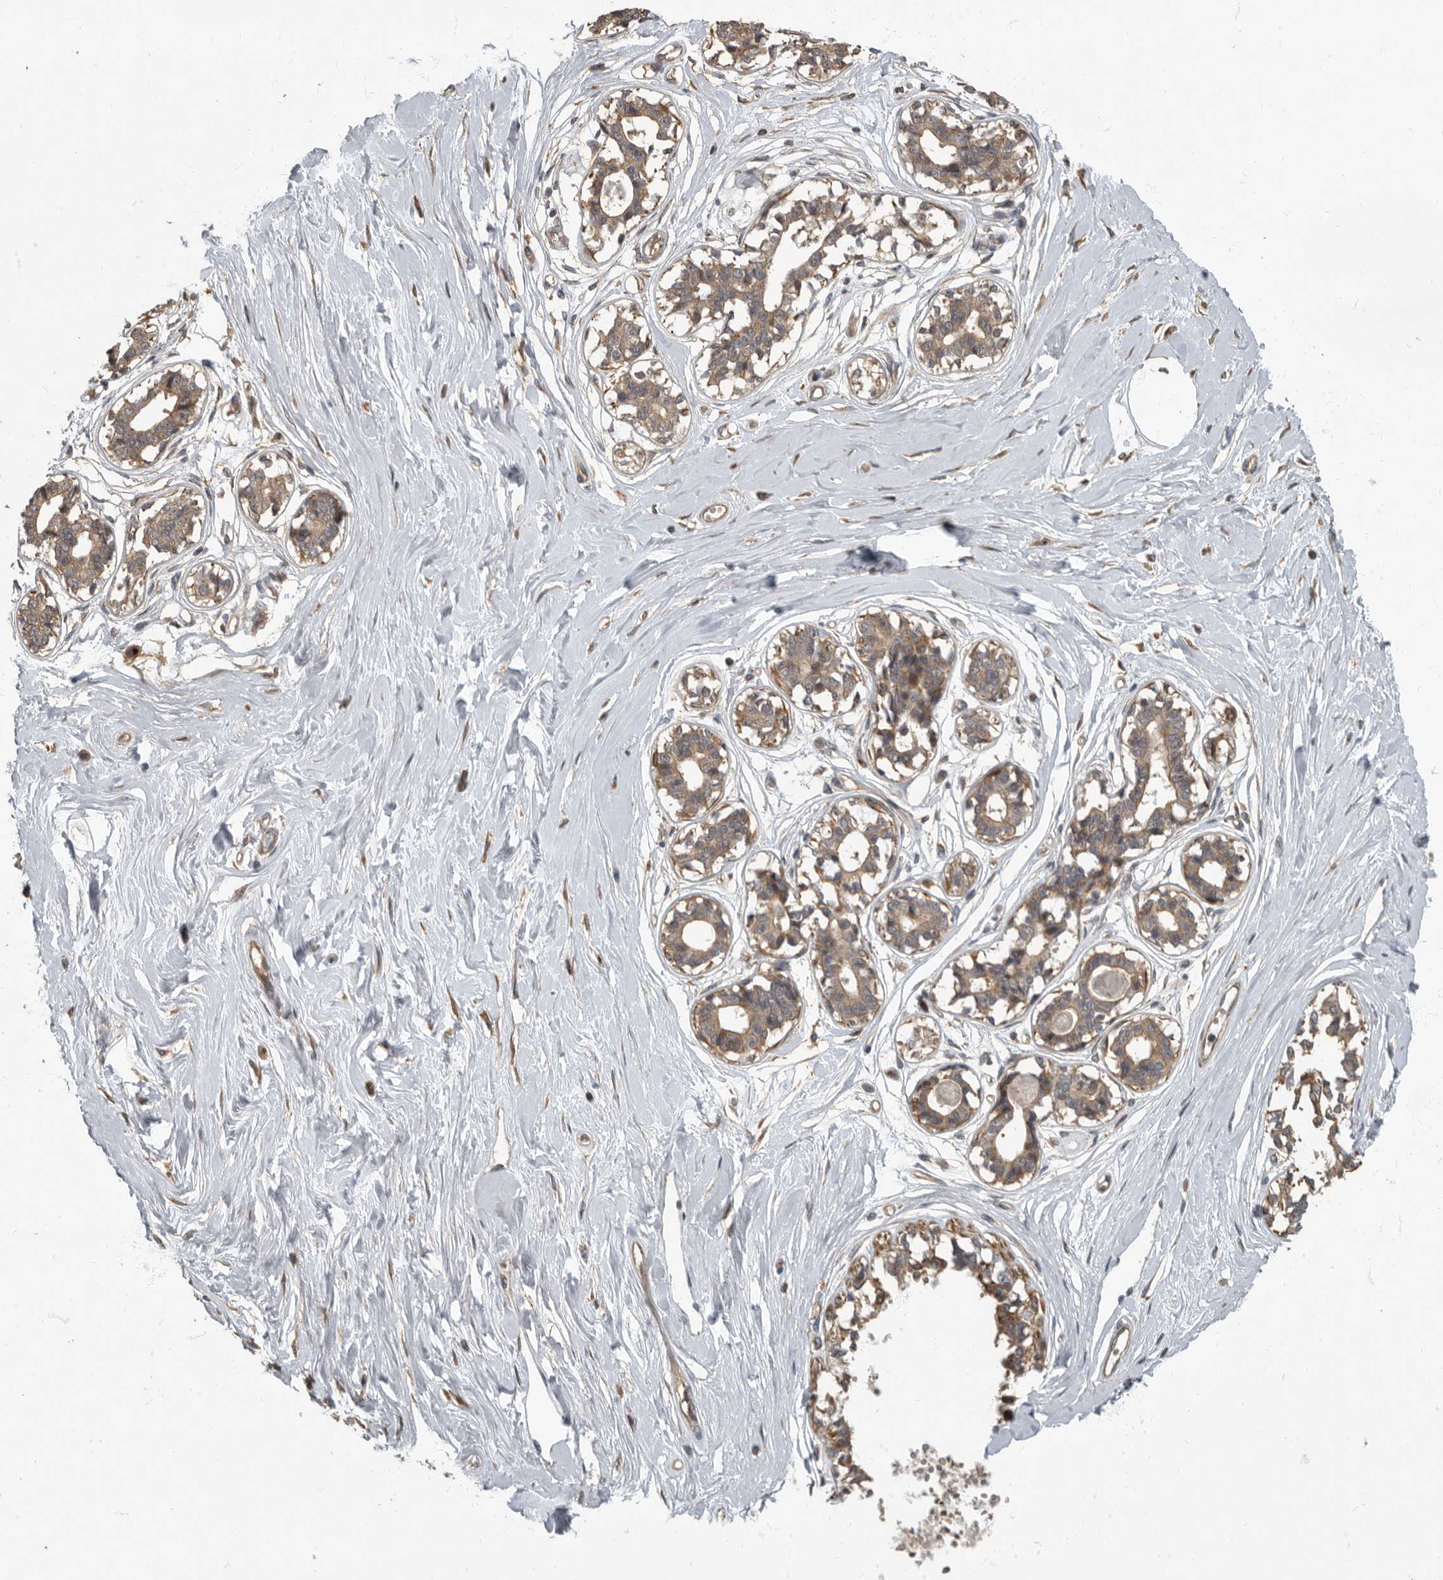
{"staining": {"intensity": "moderate", "quantity": ">75%", "location": "cytoplasmic/membranous"}, "tissue": "breast", "cell_type": "Adipocytes", "image_type": "normal", "snomed": [{"axis": "morphology", "description": "Normal tissue, NOS"}, {"axis": "topography", "description": "Breast"}], "caption": "Protein staining displays moderate cytoplasmic/membranous expression in about >75% of adipocytes in normal breast. The staining was performed using DAB (3,3'-diaminobenzidine) to visualize the protein expression in brown, while the nuclei were stained in blue with hematoxylin (Magnification: 20x).", "gene": "IQCK", "patient": {"sex": "female", "age": 45}}